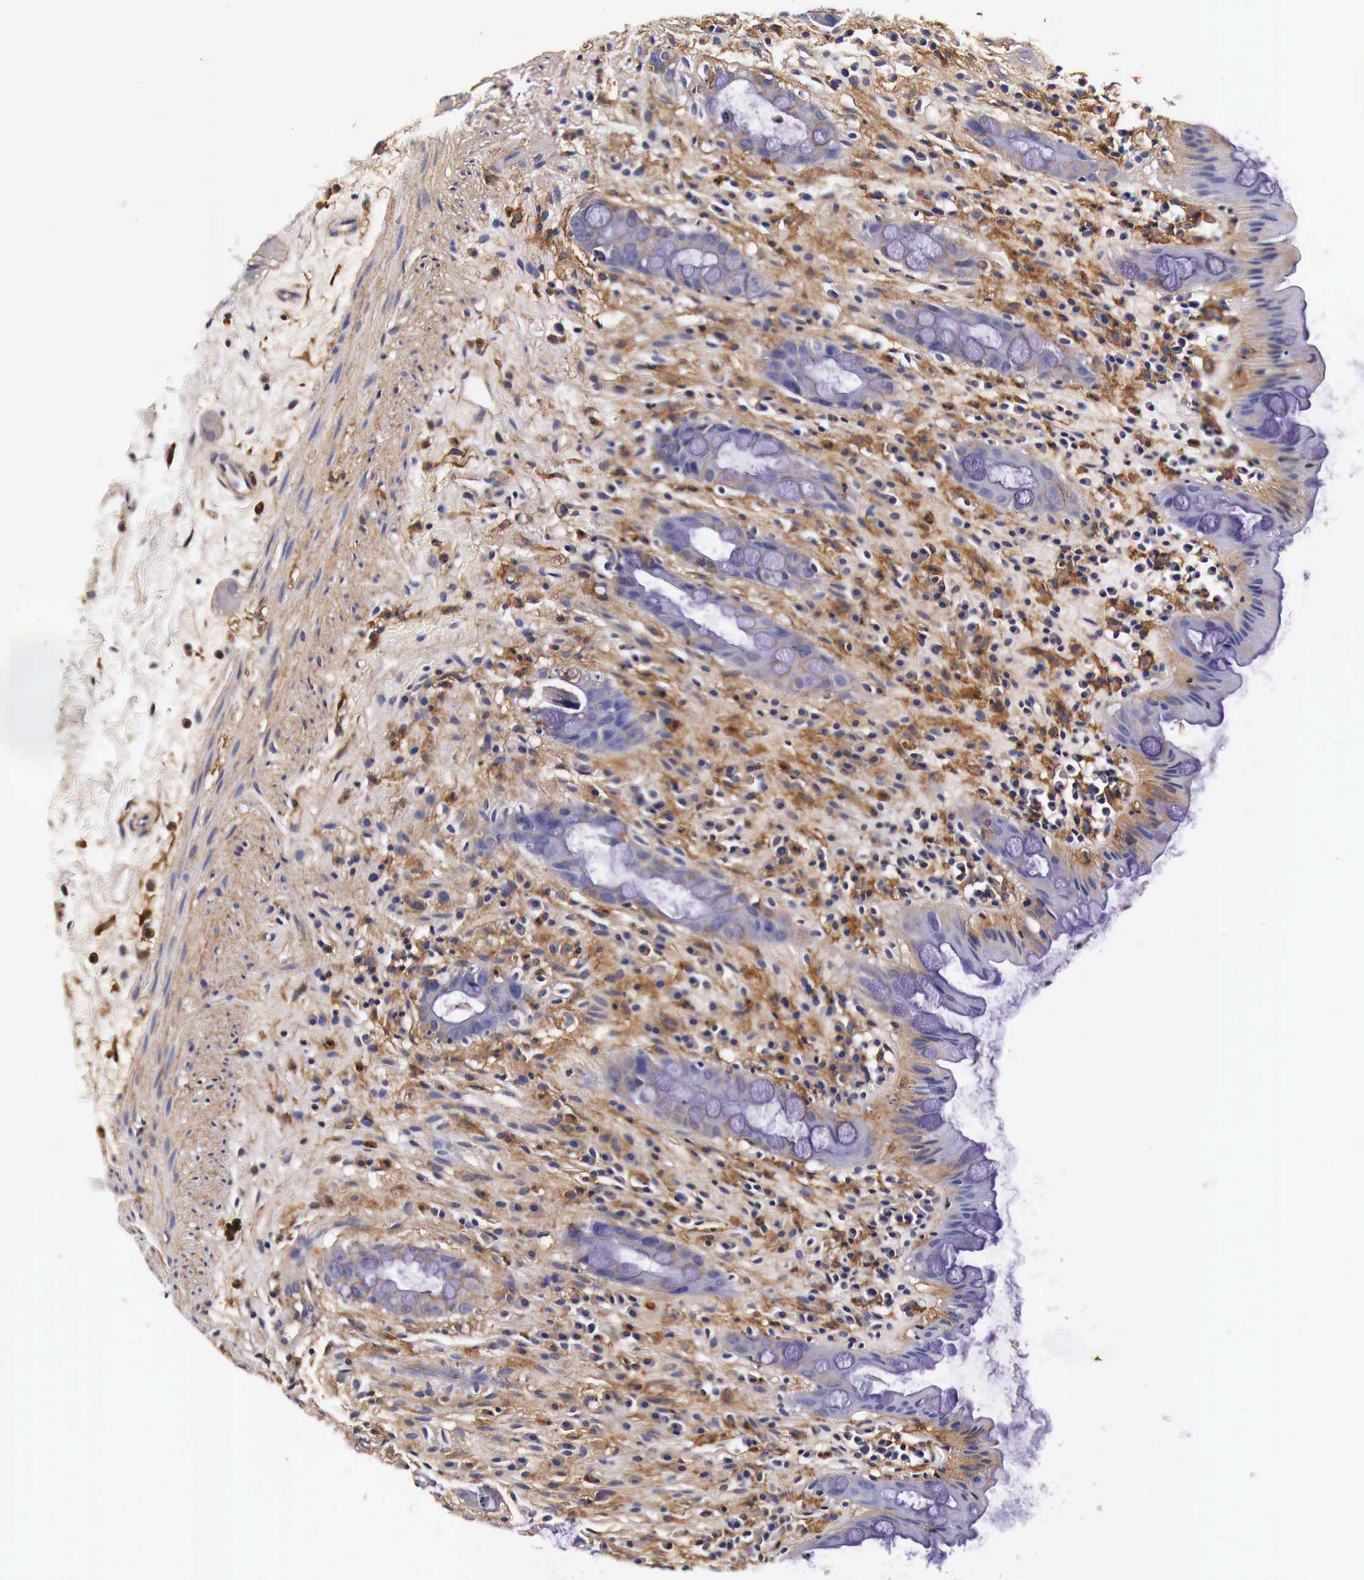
{"staining": {"intensity": "weak", "quantity": ">75%", "location": "cytoplasmic/membranous"}, "tissue": "rectum", "cell_type": "Glandular cells", "image_type": "normal", "snomed": [{"axis": "morphology", "description": "Normal tissue, NOS"}, {"axis": "topography", "description": "Rectum"}], "caption": "An image showing weak cytoplasmic/membranous positivity in approximately >75% of glandular cells in unremarkable rectum, as visualized by brown immunohistochemical staining.", "gene": "RP2", "patient": {"sex": "male", "age": 65}}